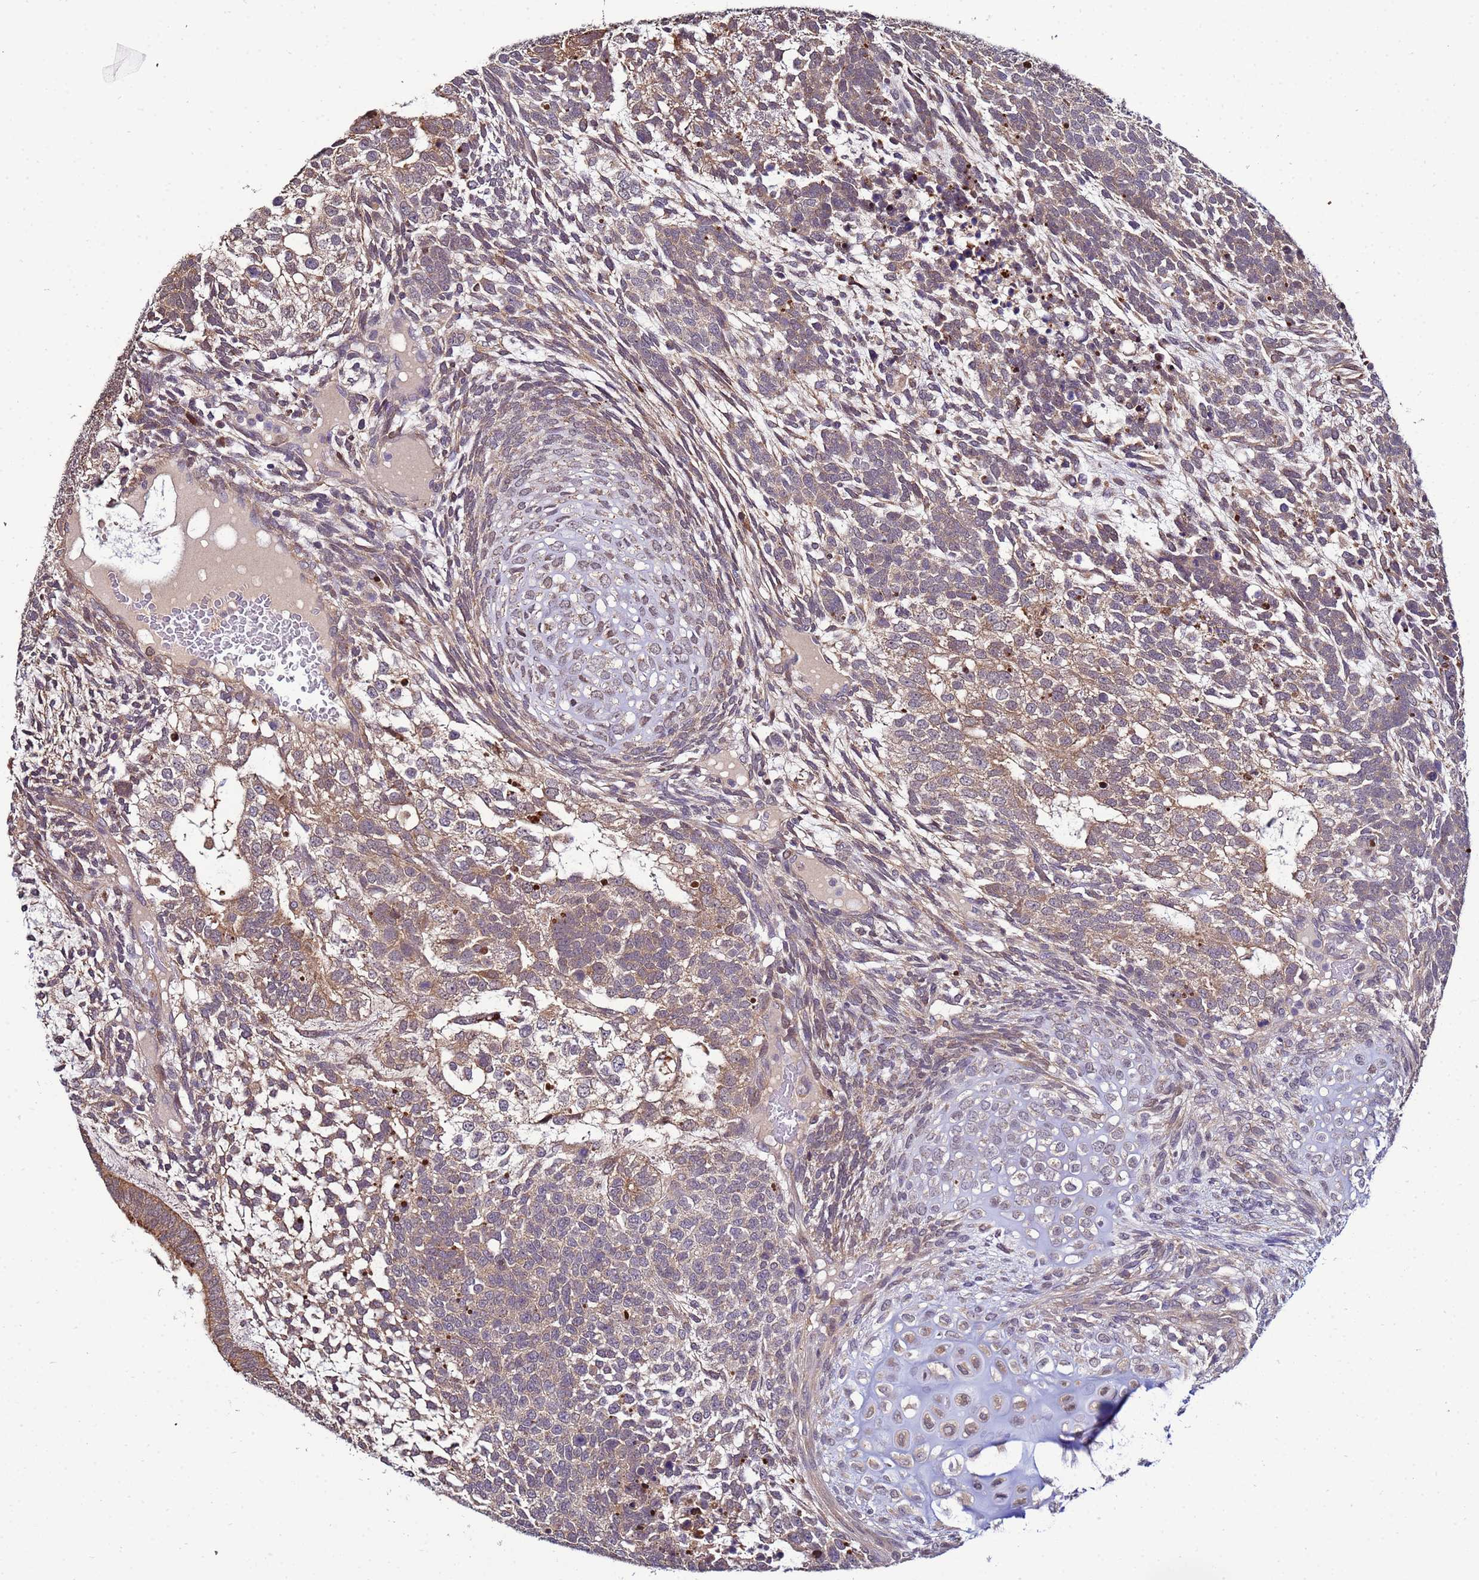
{"staining": {"intensity": "weak", "quantity": ">75%", "location": "cytoplasmic/membranous"}, "tissue": "testis cancer", "cell_type": "Tumor cells", "image_type": "cancer", "snomed": [{"axis": "morphology", "description": "Carcinoma, Embryonal, NOS"}, {"axis": "topography", "description": "Testis"}], "caption": "Protein analysis of testis cancer (embryonal carcinoma) tissue shows weak cytoplasmic/membranous expression in approximately >75% of tumor cells. (DAB (3,3'-diaminobenzidine) IHC, brown staining for protein, blue staining for nuclei).", "gene": "NAXE", "patient": {"sex": "male", "age": 23}}